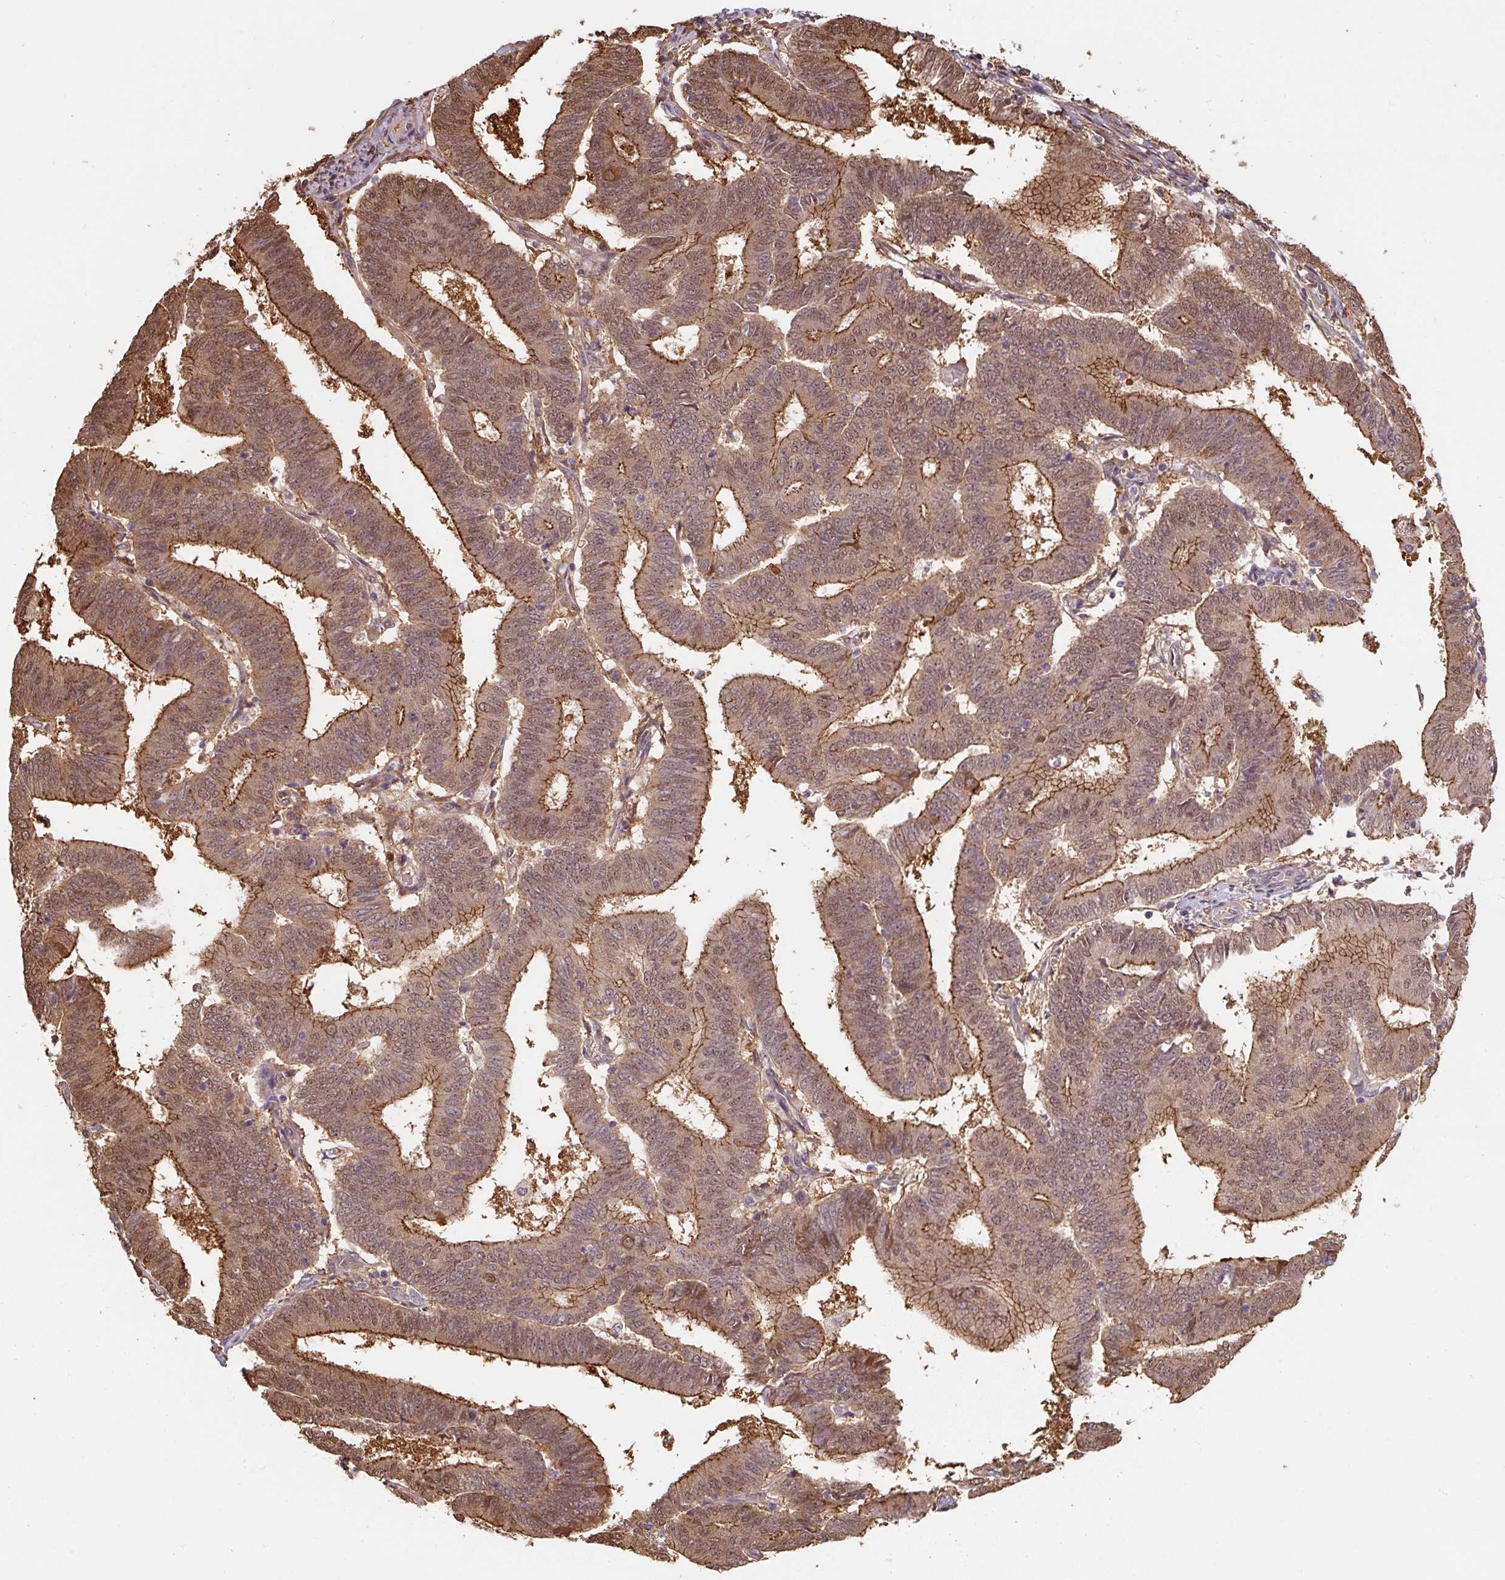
{"staining": {"intensity": "moderate", "quantity": ">75%", "location": "cytoplasmic/membranous,nuclear"}, "tissue": "endometrial cancer", "cell_type": "Tumor cells", "image_type": "cancer", "snomed": [{"axis": "morphology", "description": "Adenocarcinoma, NOS"}, {"axis": "topography", "description": "Endometrium"}], "caption": "Adenocarcinoma (endometrial) stained with DAB (3,3'-diaminobenzidine) IHC reveals medium levels of moderate cytoplasmic/membranous and nuclear staining in approximately >75% of tumor cells. (IHC, brightfield microscopy, high magnification).", "gene": "ST13", "patient": {"sex": "female", "age": 70}}